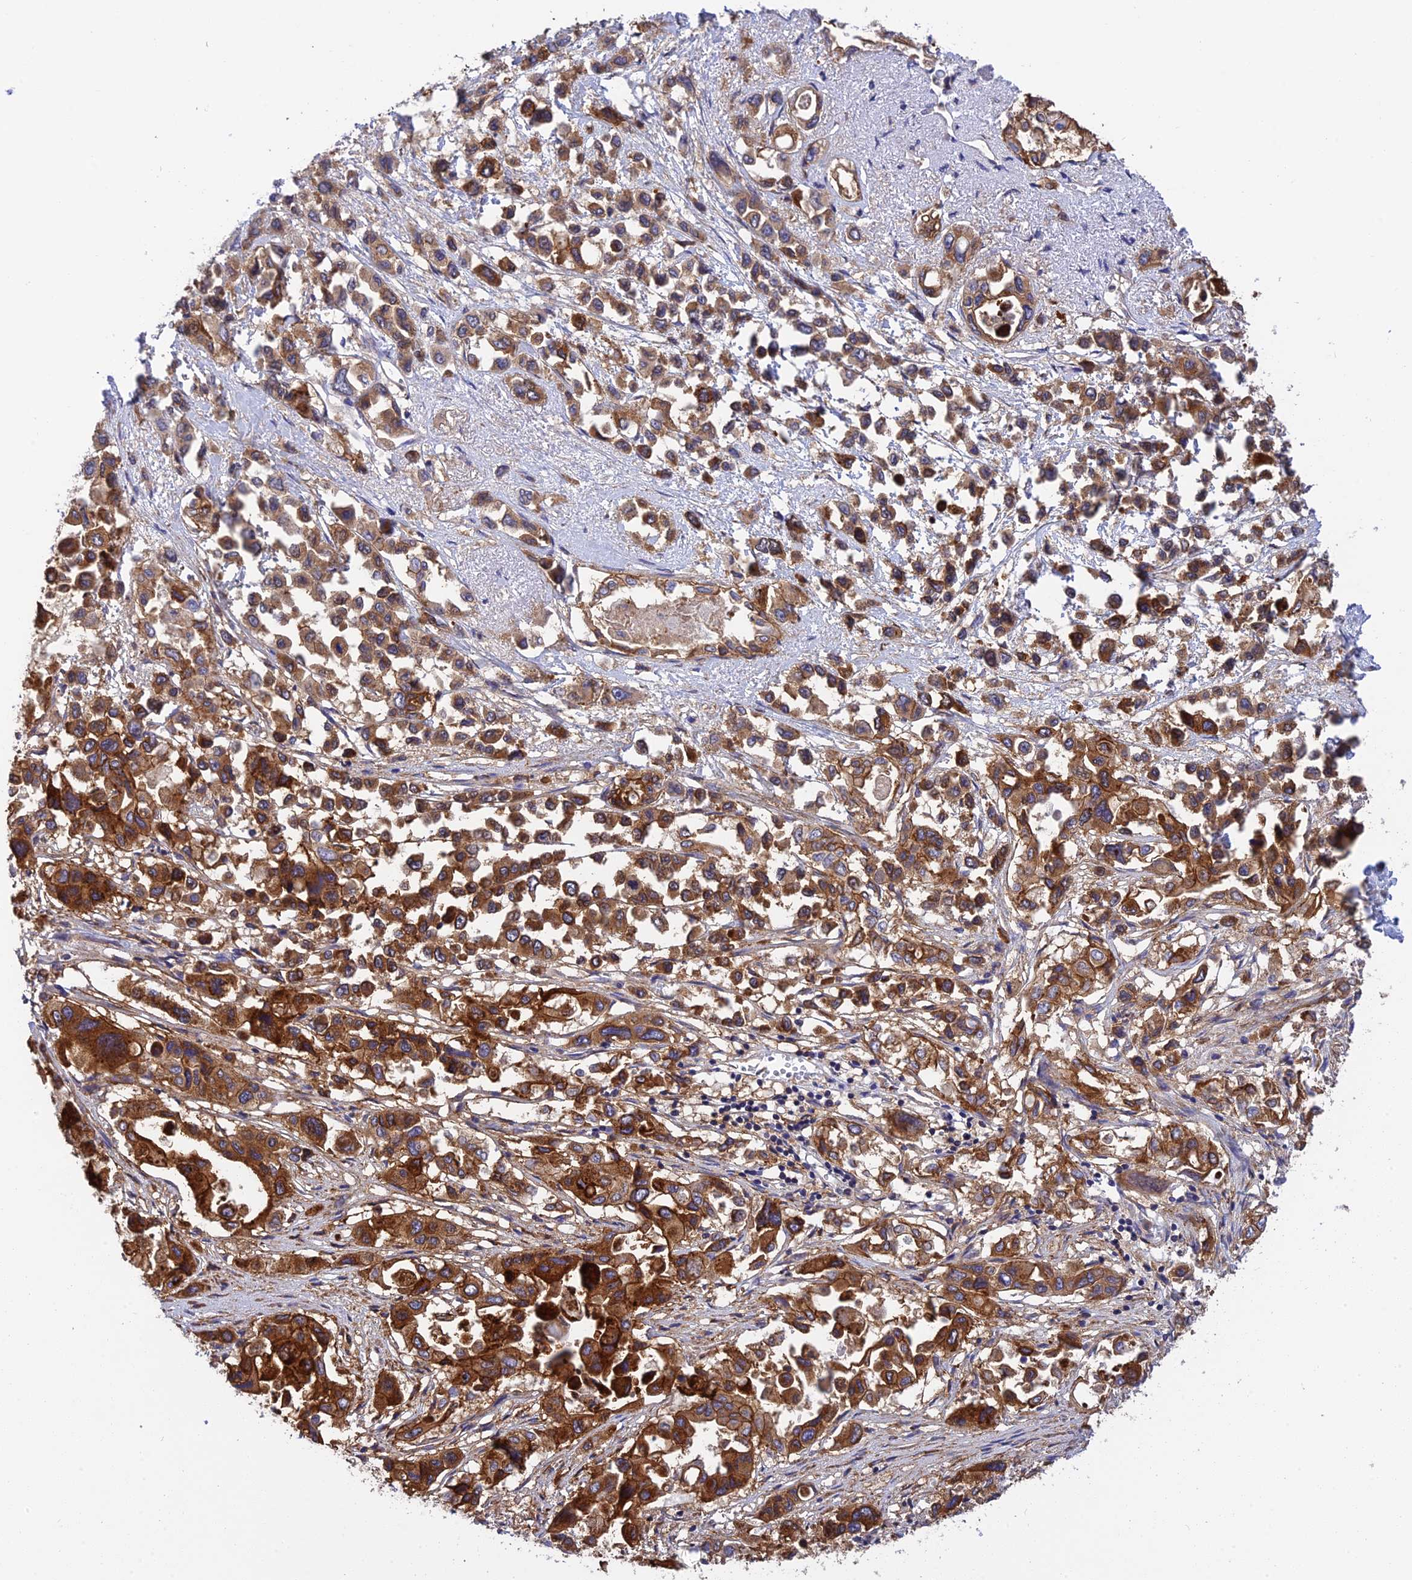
{"staining": {"intensity": "strong", "quantity": ">75%", "location": "cytoplasmic/membranous"}, "tissue": "pancreatic cancer", "cell_type": "Tumor cells", "image_type": "cancer", "snomed": [{"axis": "morphology", "description": "Adenocarcinoma, NOS"}, {"axis": "topography", "description": "Pancreas"}], "caption": "Pancreatic cancer (adenocarcinoma) stained for a protein (brown) exhibits strong cytoplasmic/membranous positive staining in approximately >75% of tumor cells.", "gene": "TCEA1", "patient": {"sex": "male", "age": 92}}